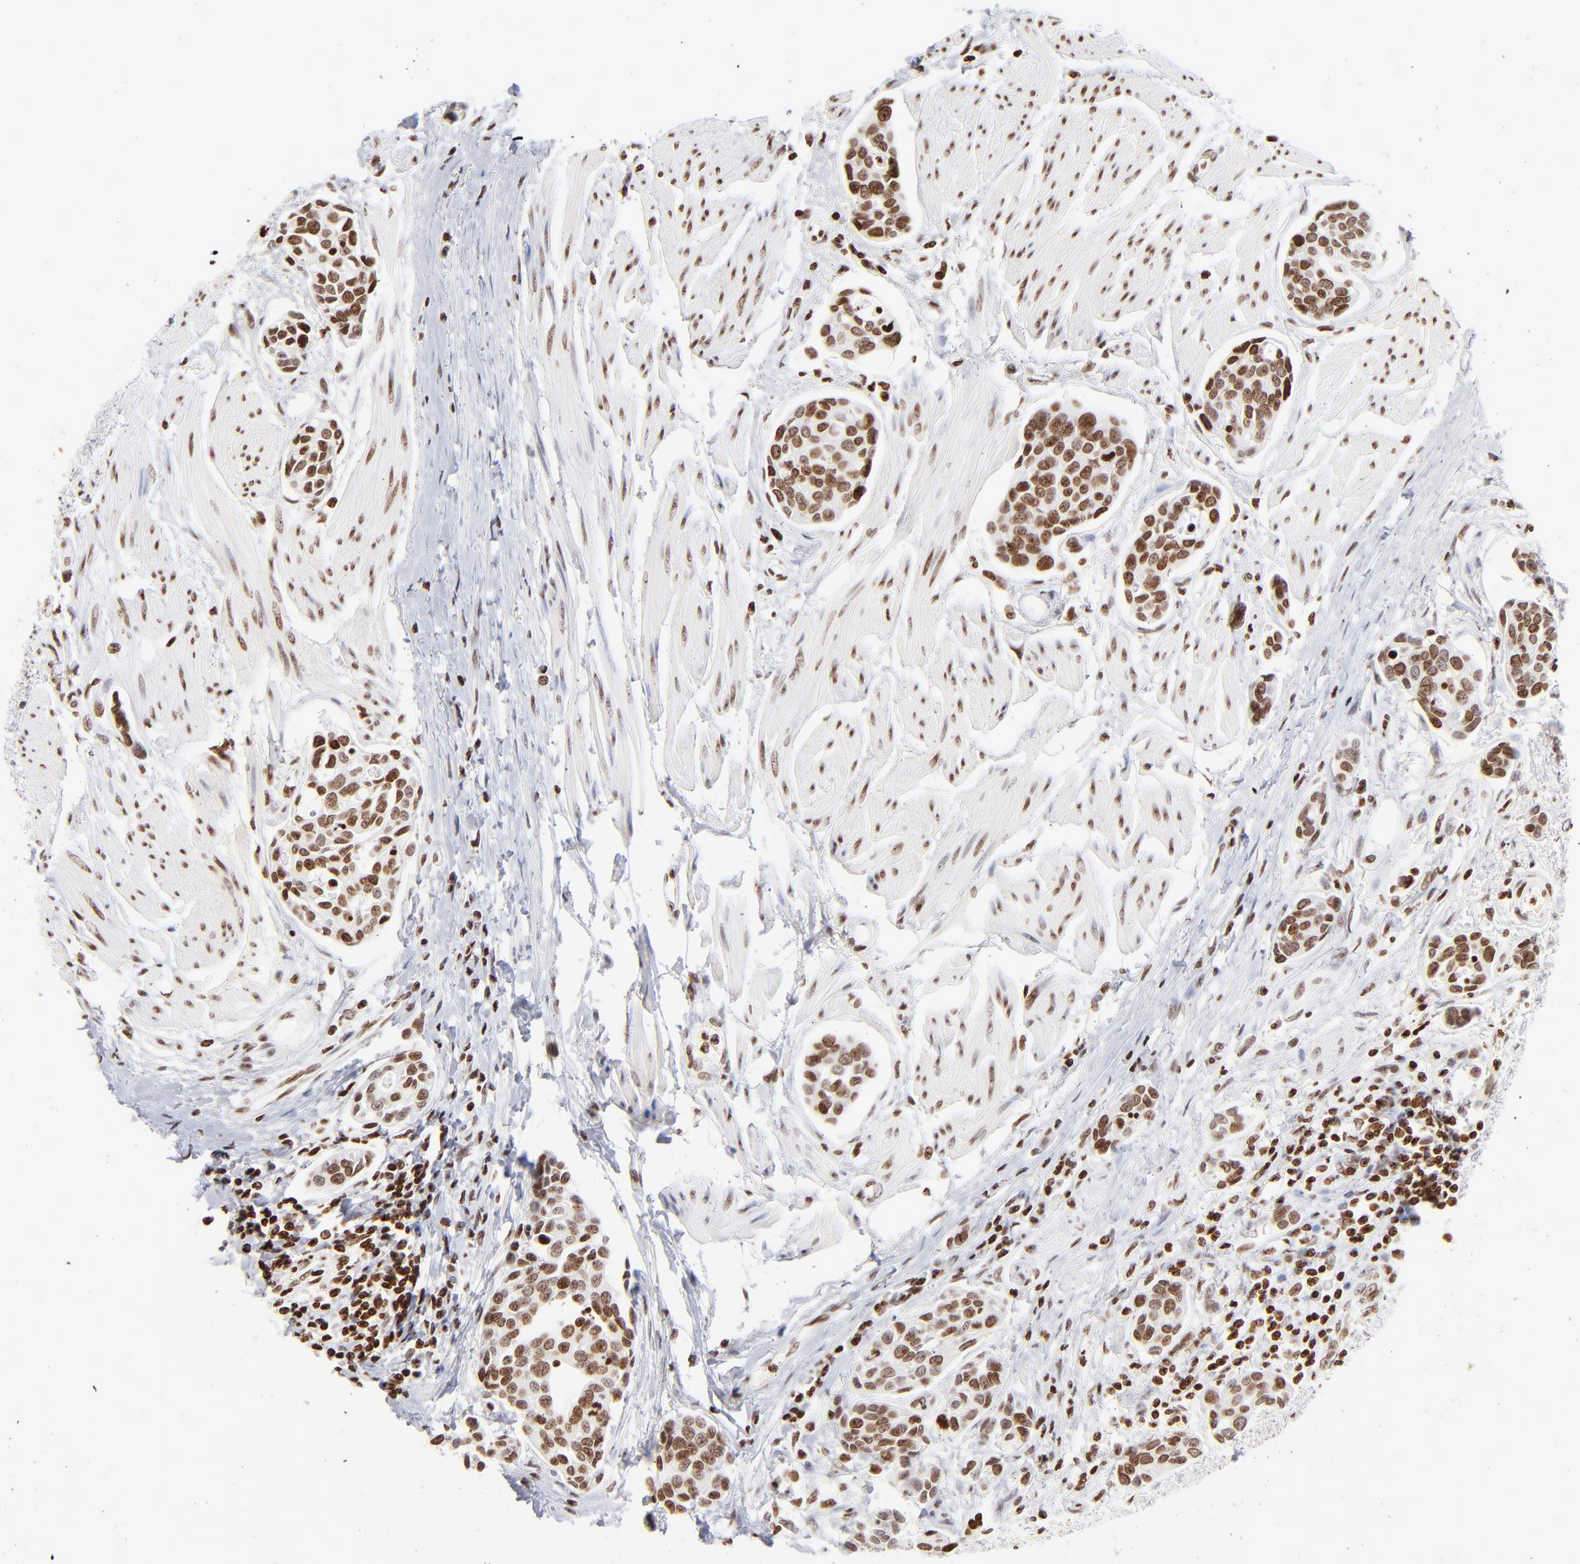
{"staining": {"intensity": "strong", "quantity": ">75%", "location": "nuclear"}, "tissue": "urothelial cancer", "cell_type": "Tumor cells", "image_type": "cancer", "snomed": [{"axis": "morphology", "description": "Urothelial carcinoma, High grade"}, {"axis": "topography", "description": "Urinary bladder"}], "caption": "Protein staining of high-grade urothelial carcinoma tissue shows strong nuclear staining in approximately >75% of tumor cells.", "gene": "RTL4", "patient": {"sex": "male", "age": 78}}